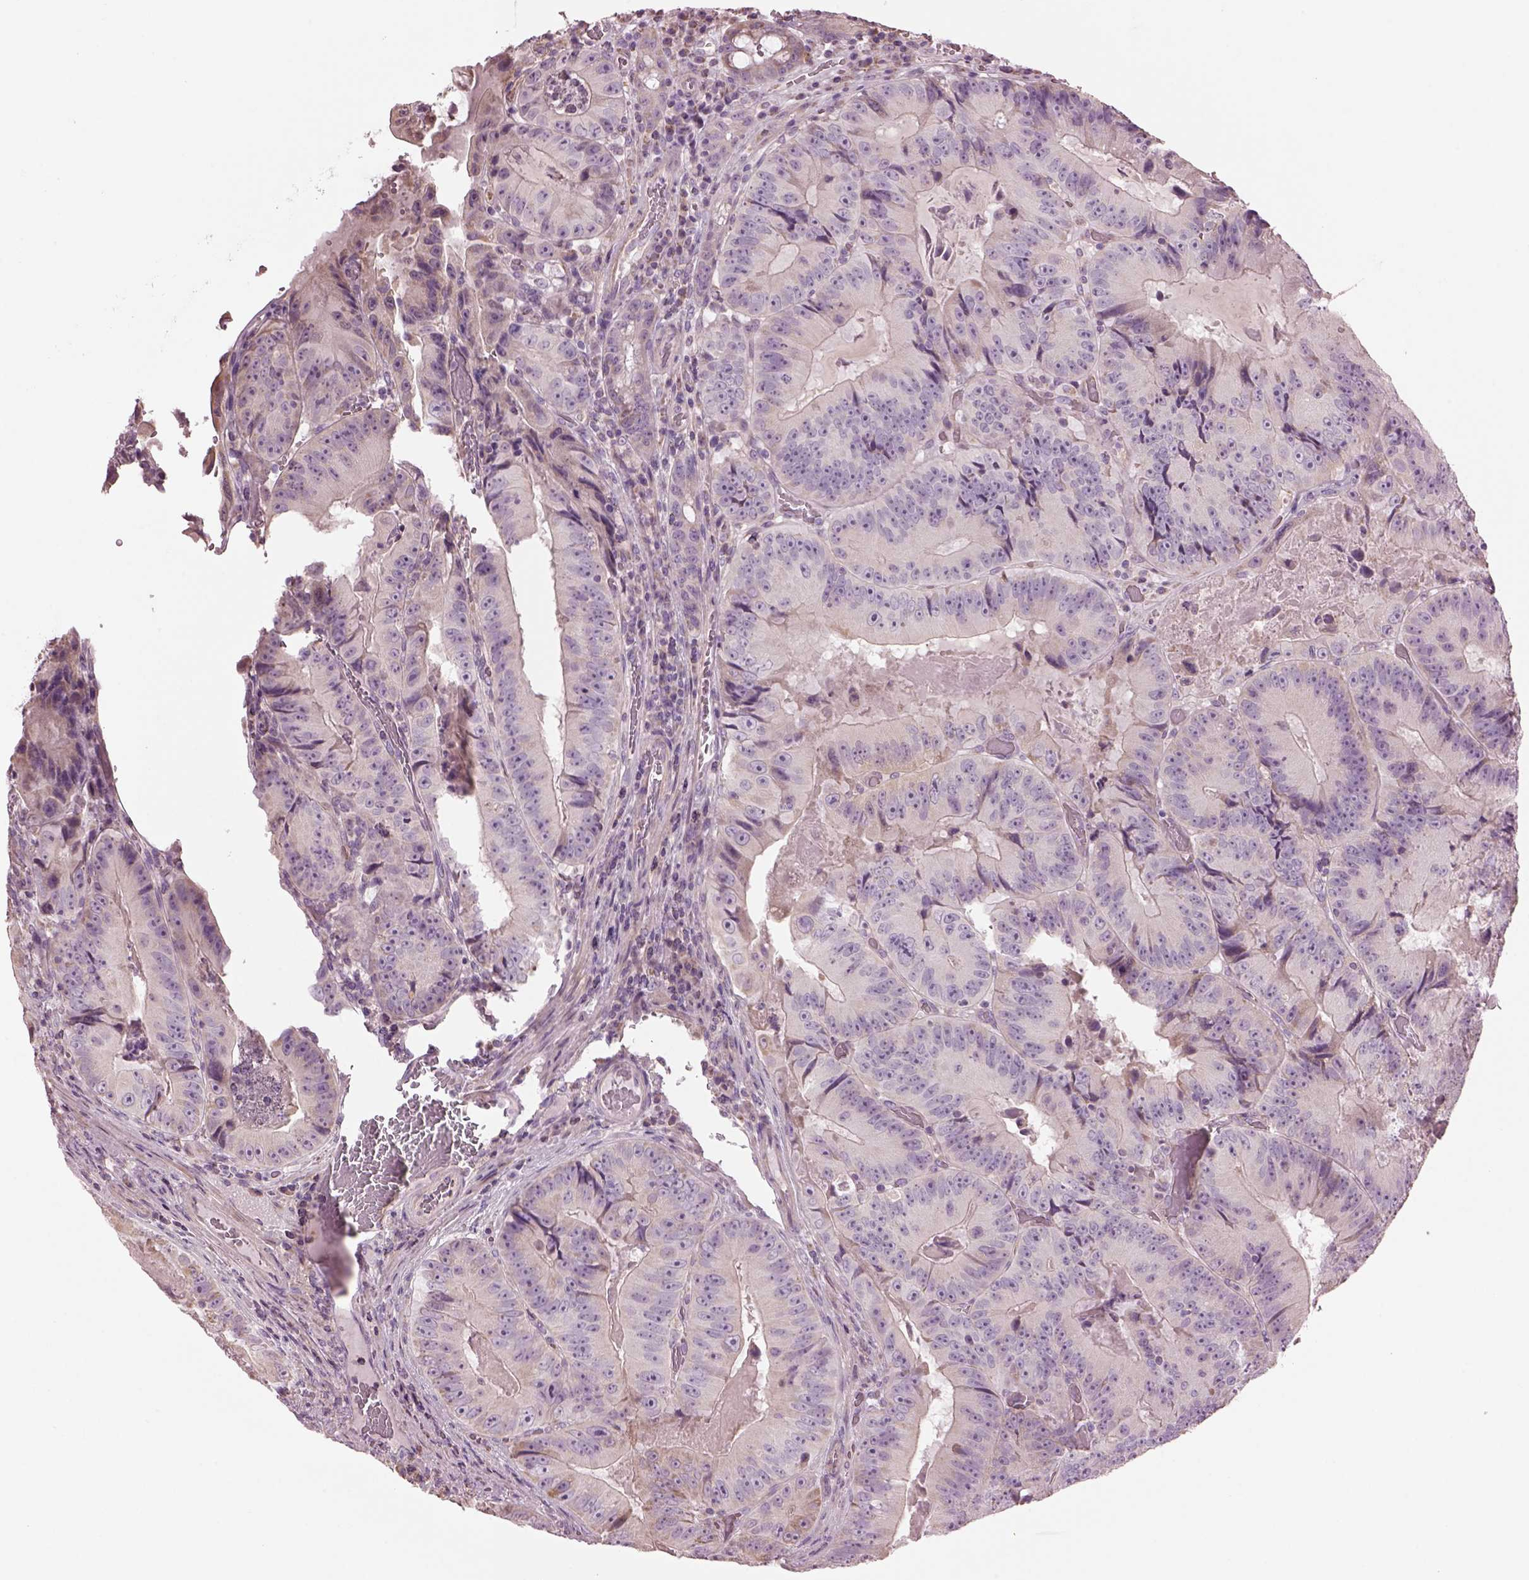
{"staining": {"intensity": "weak", "quantity": "<25%", "location": "cytoplasmic/membranous"}, "tissue": "colorectal cancer", "cell_type": "Tumor cells", "image_type": "cancer", "snomed": [{"axis": "morphology", "description": "Adenocarcinoma, NOS"}, {"axis": "topography", "description": "Colon"}], "caption": "This is a histopathology image of IHC staining of colorectal cancer, which shows no staining in tumor cells. (DAB (3,3'-diaminobenzidine) immunohistochemistry, high magnification).", "gene": "SPATA7", "patient": {"sex": "female", "age": 86}}